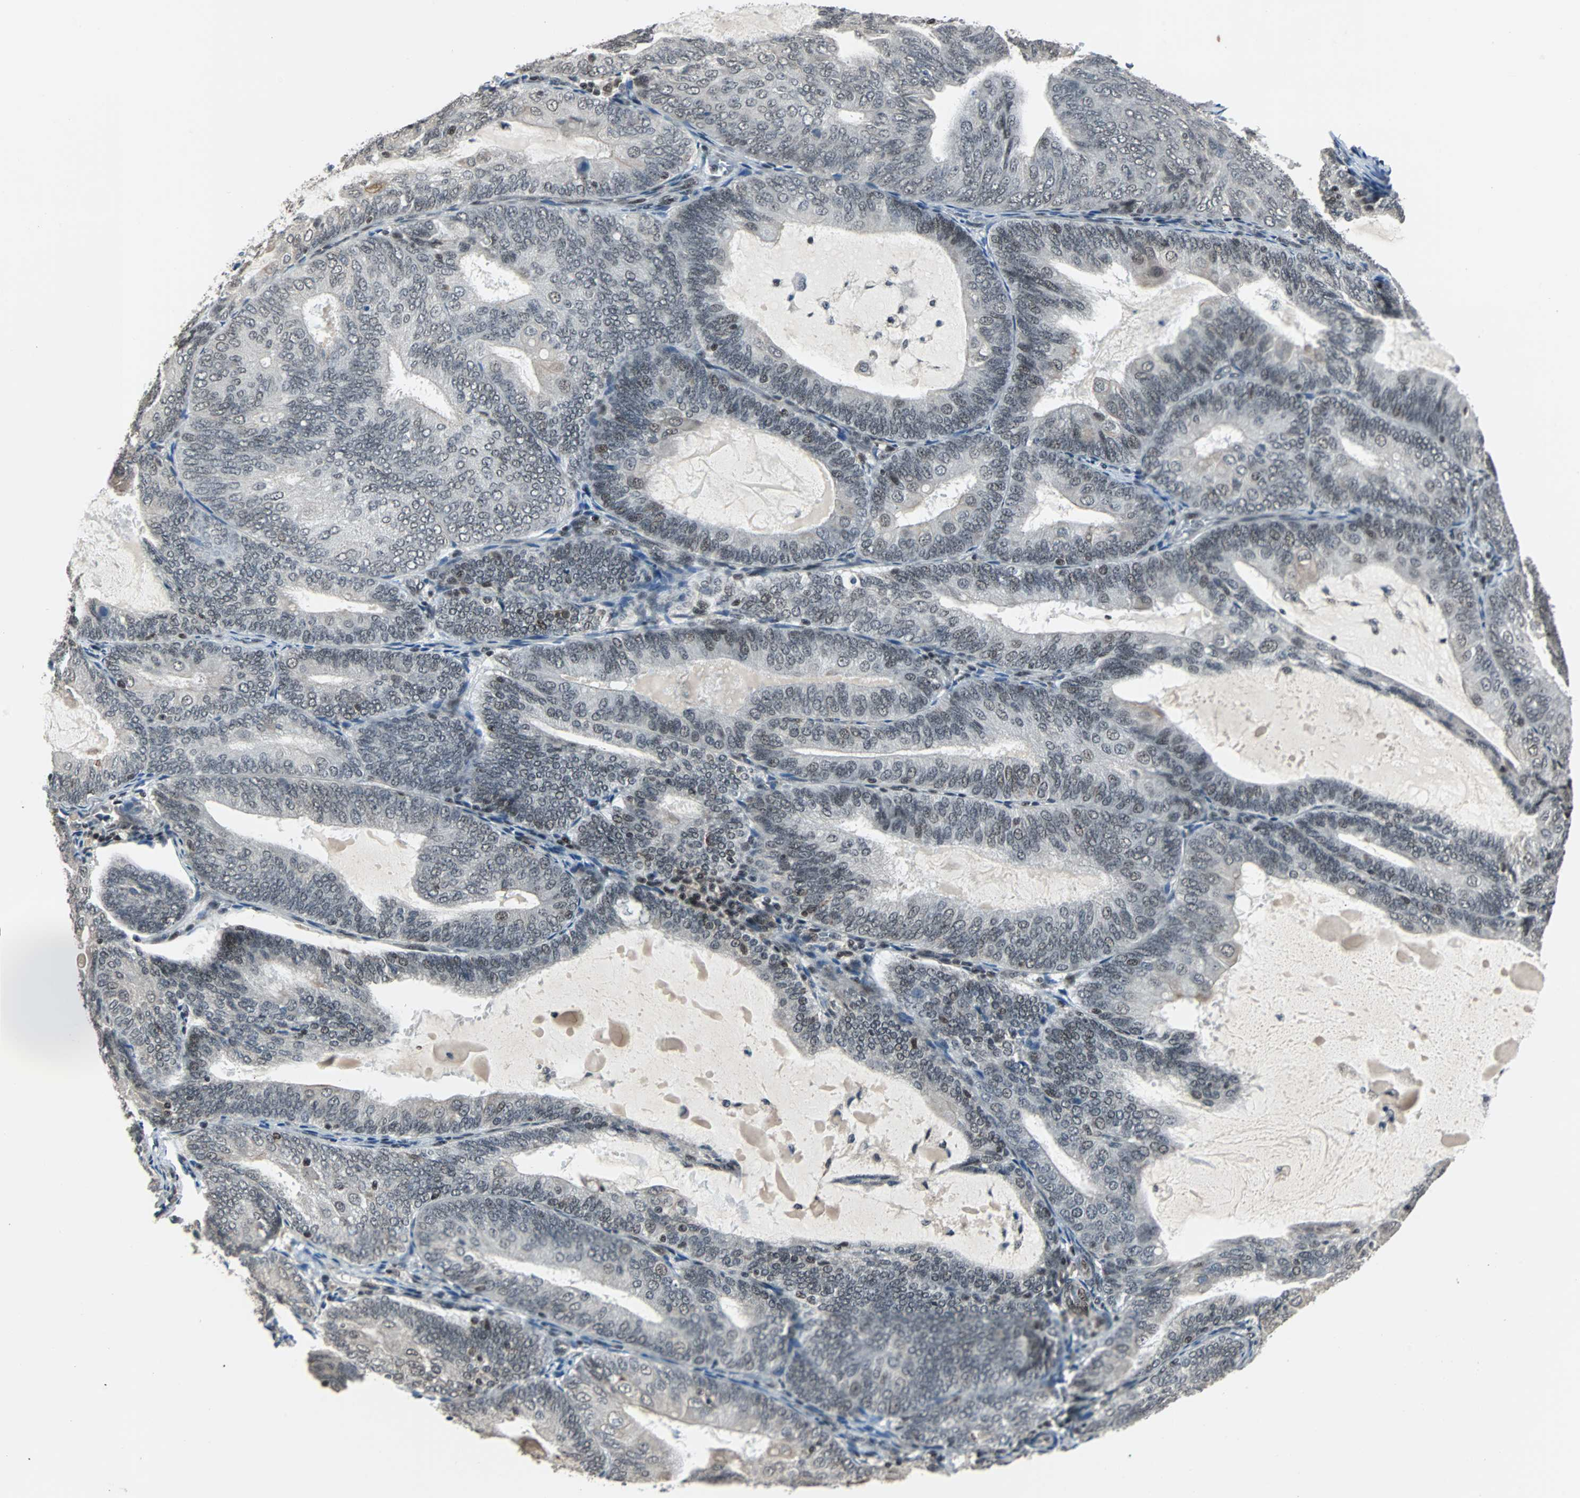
{"staining": {"intensity": "weak", "quantity": ">75%", "location": "nuclear"}, "tissue": "endometrial cancer", "cell_type": "Tumor cells", "image_type": "cancer", "snomed": [{"axis": "morphology", "description": "Adenocarcinoma, NOS"}, {"axis": "topography", "description": "Endometrium"}], "caption": "Weak nuclear expression is present in approximately >75% of tumor cells in endometrial adenocarcinoma.", "gene": "TERF2IP", "patient": {"sex": "female", "age": 81}}